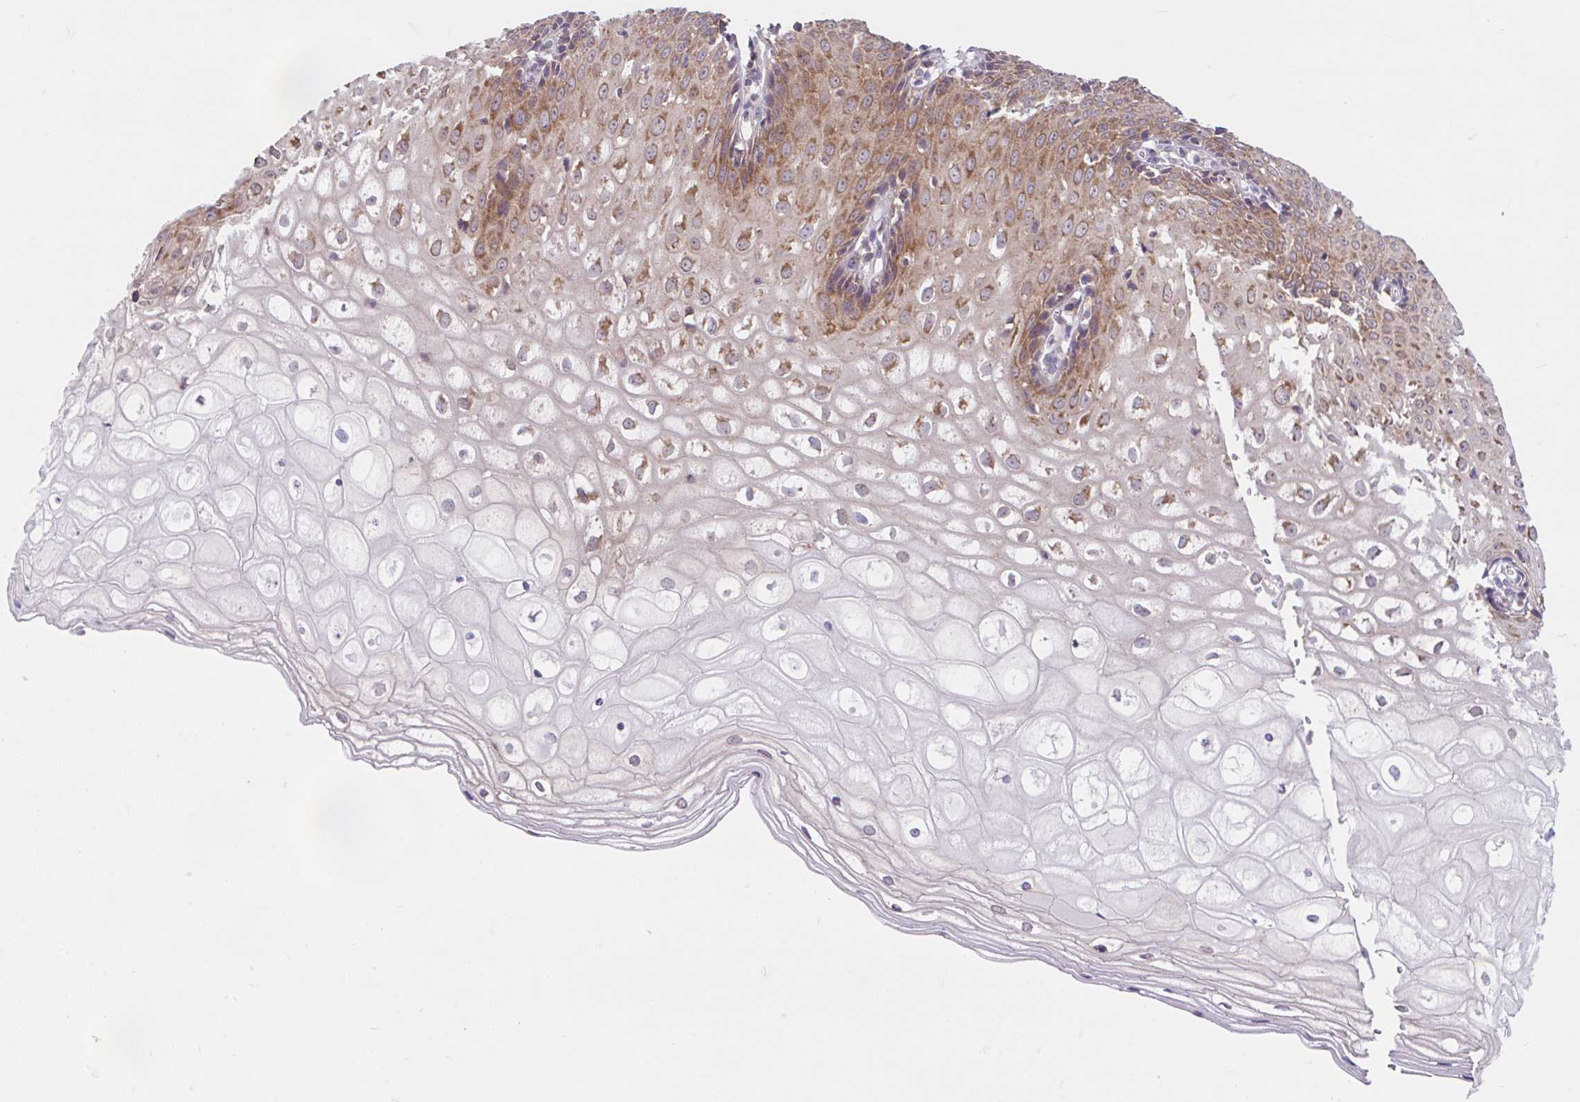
{"staining": {"intensity": "moderate", "quantity": "25%-75%", "location": "cytoplasmic/membranous"}, "tissue": "cervix", "cell_type": "Glandular cells", "image_type": "normal", "snomed": [{"axis": "morphology", "description": "Normal tissue, NOS"}, {"axis": "topography", "description": "Cervix"}], "caption": "Glandular cells display moderate cytoplasmic/membranous positivity in about 25%-75% of cells in benign cervix. (DAB = brown stain, brightfield microscopy at high magnification).", "gene": "RALBP1", "patient": {"sex": "female", "age": 36}}